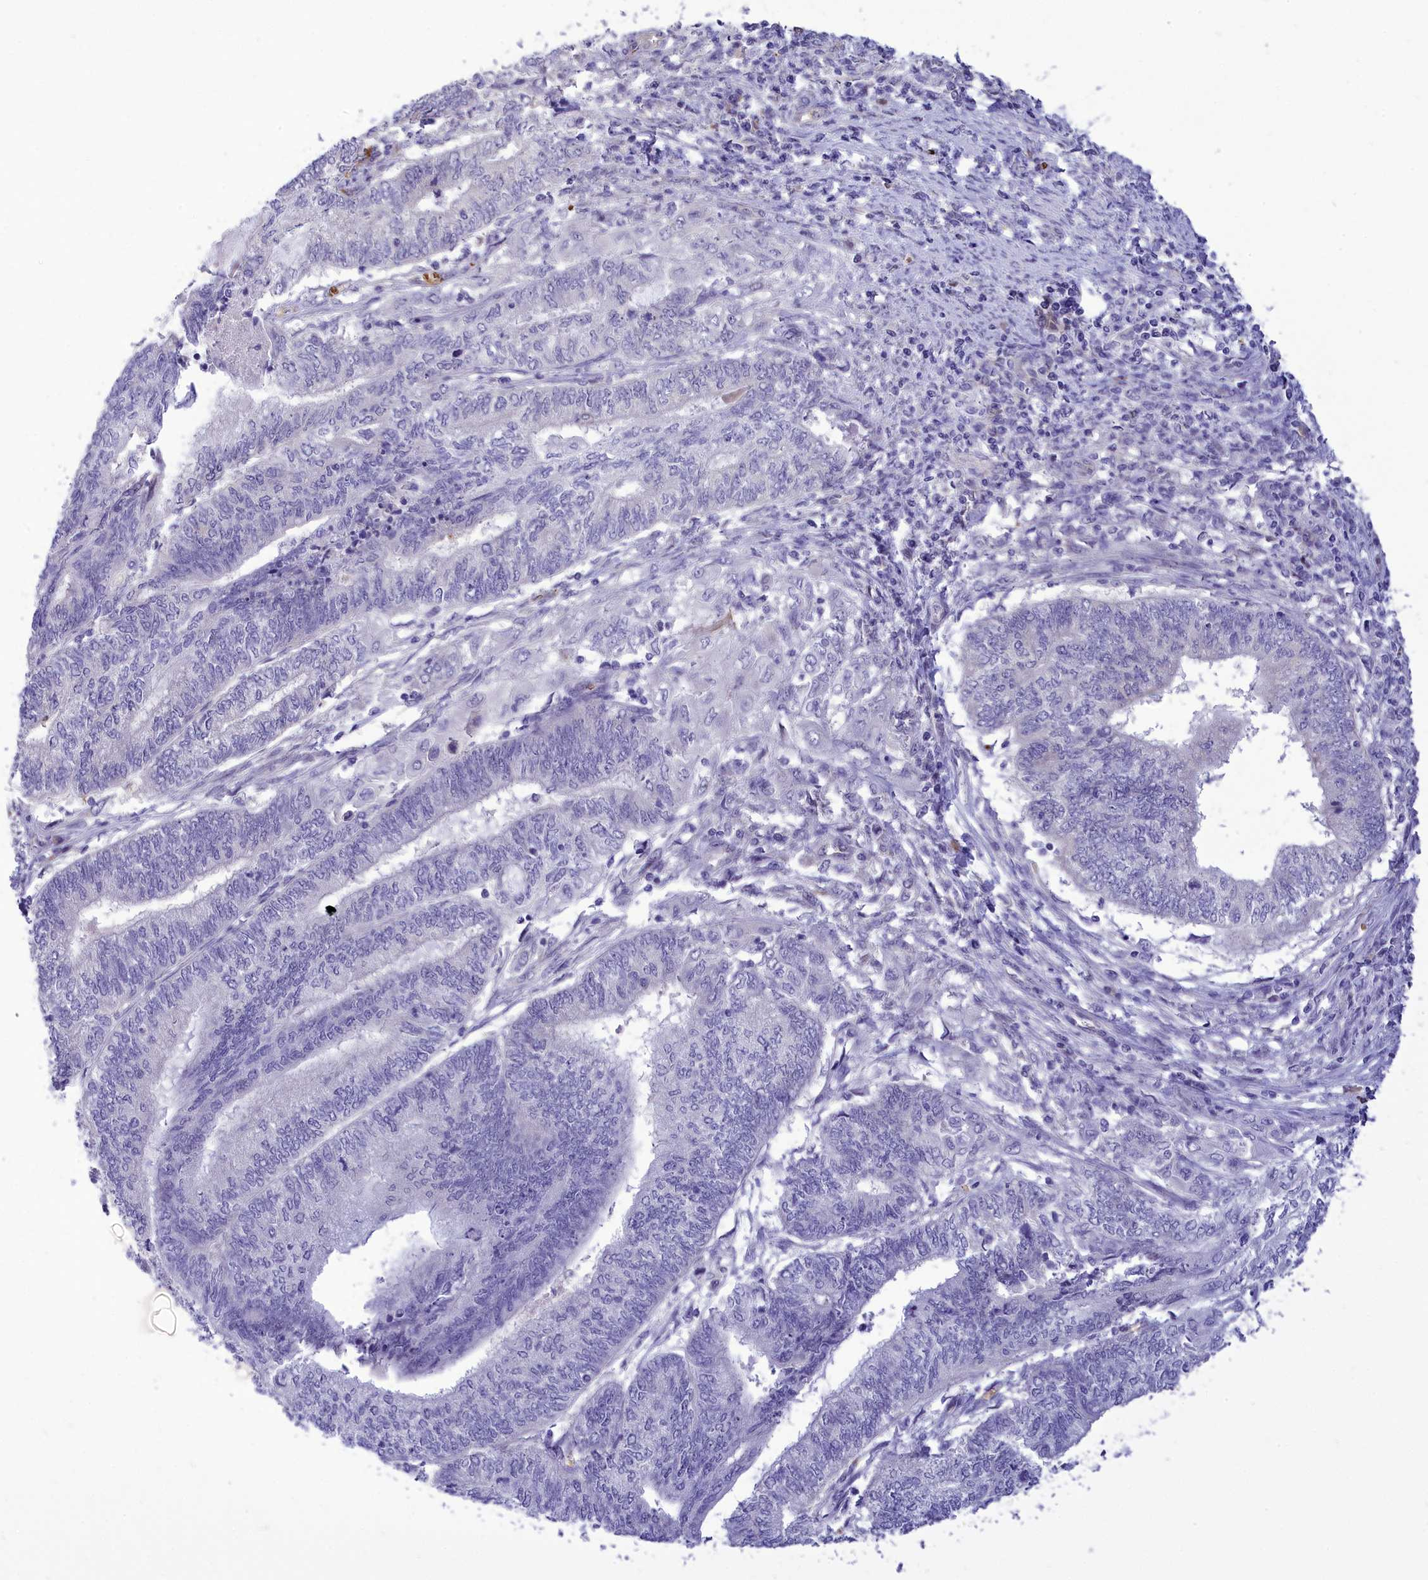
{"staining": {"intensity": "negative", "quantity": "none", "location": "none"}, "tissue": "endometrial cancer", "cell_type": "Tumor cells", "image_type": "cancer", "snomed": [{"axis": "morphology", "description": "Adenocarcinoma, NOS"}, {"axis": "topography", "description": "Uterus"}, {"axis": "topography", "description": "Endometrium"}], "caption": "Tumor cells show no significant expression in endometrial cancer (adenocarcinoma).", "gene": "DCAF16", "patient": {"sex": "female", "age": 70}}